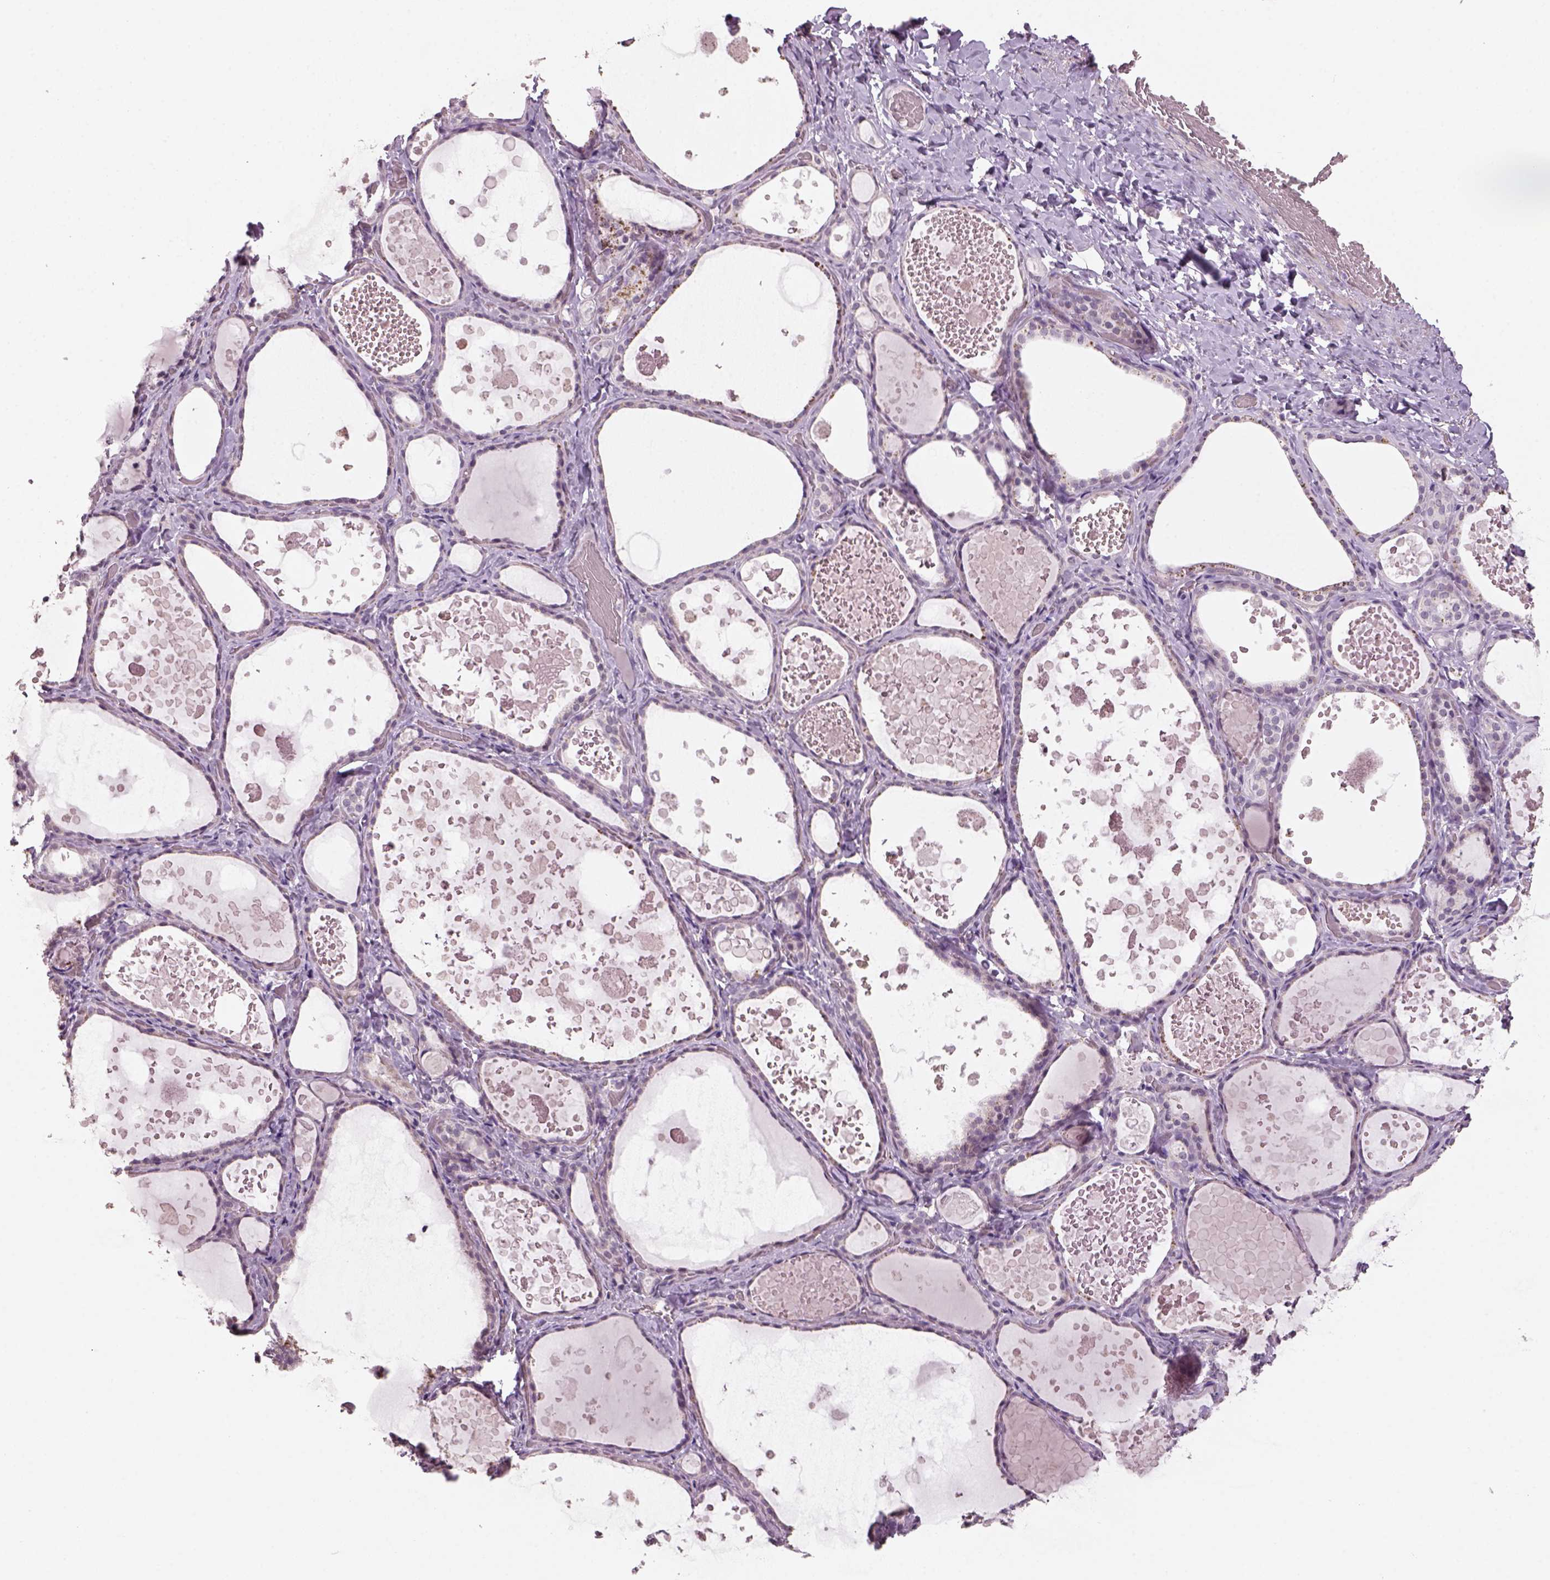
{"staining": {"intensity": "negative", "quantity": "none", "location": "none"}, "tissue": "thyroid gland", "cell_type": "Glandular cells", "image_type": "normal", "snomed": [{"axis": "morphology", "description": "Normal tissue, NOS"}, {"axis": "topography", "description": "Thyroid gland"}], "caption": "High magnification brightfield microscopy of unremarkable thyroid gland stained with DAB (brown) and counterstained with hematoxylin (blue): glandular cells show no significant positivity.", "gene": "NAT8B", "patient": {"sex": "female", "age": 56}}